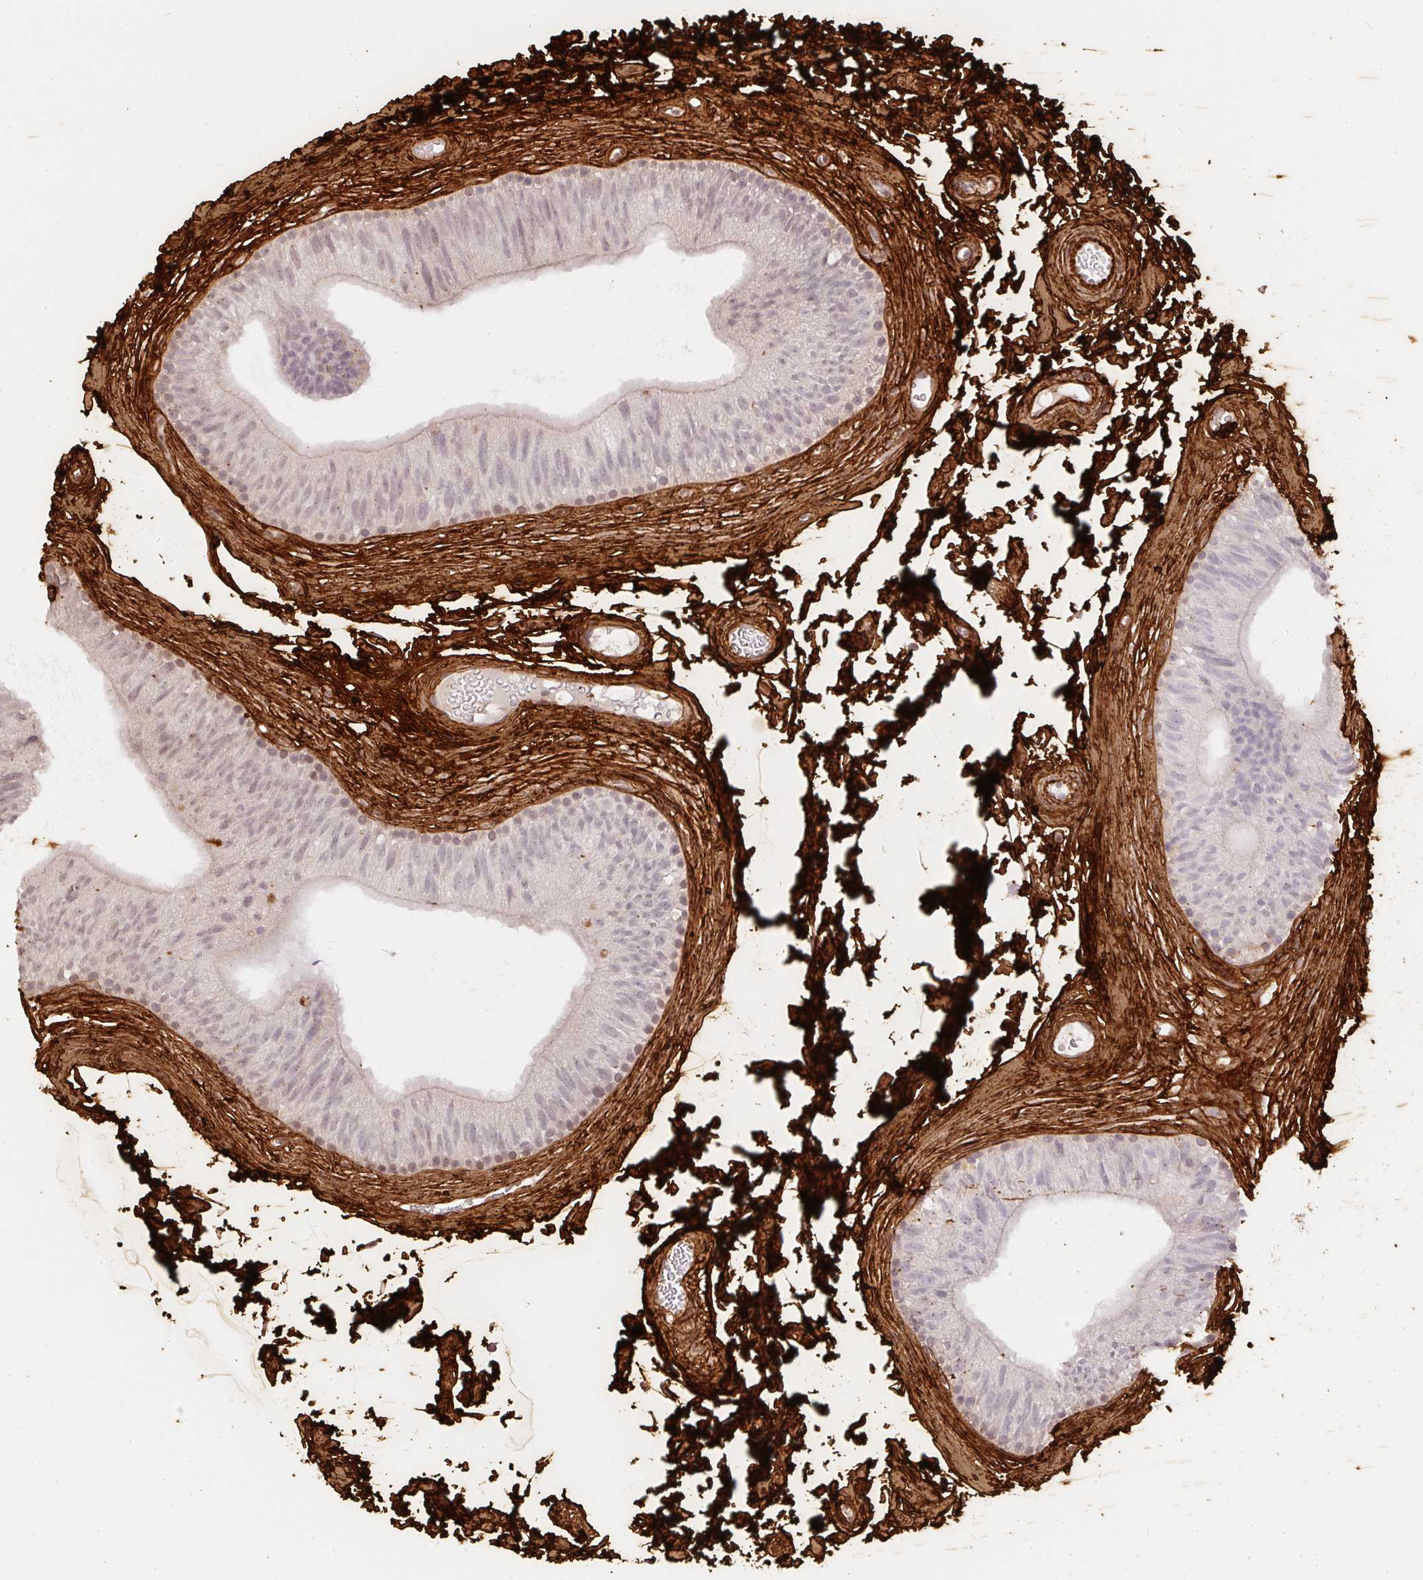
{"staining": {"intensity": "negative", "quantity": "none", "location": "none"}, "tissue": "epididymis", "cell_type": "Glandular cells", "image_type": "normal", "snomed": [{"axis": "morphology", "description": "Normal tissue, NOS"}, {"axis": "topography", "description": "Epididymis, spermatic cord, NOS"}, {"axis": "topography", "description": "Epididymis"}, {"axis": "topography", "description": "Peripheral nerve tissue"}], "caption": "This micrograph is of benign epididymis stained with immunohistochemistry to label a protein in brown with the nuclei are counter-stained blue. There is no positivity in glandular cells.", "gene": "COL3A1", "patient": {"sex": "male", "age": 29}}